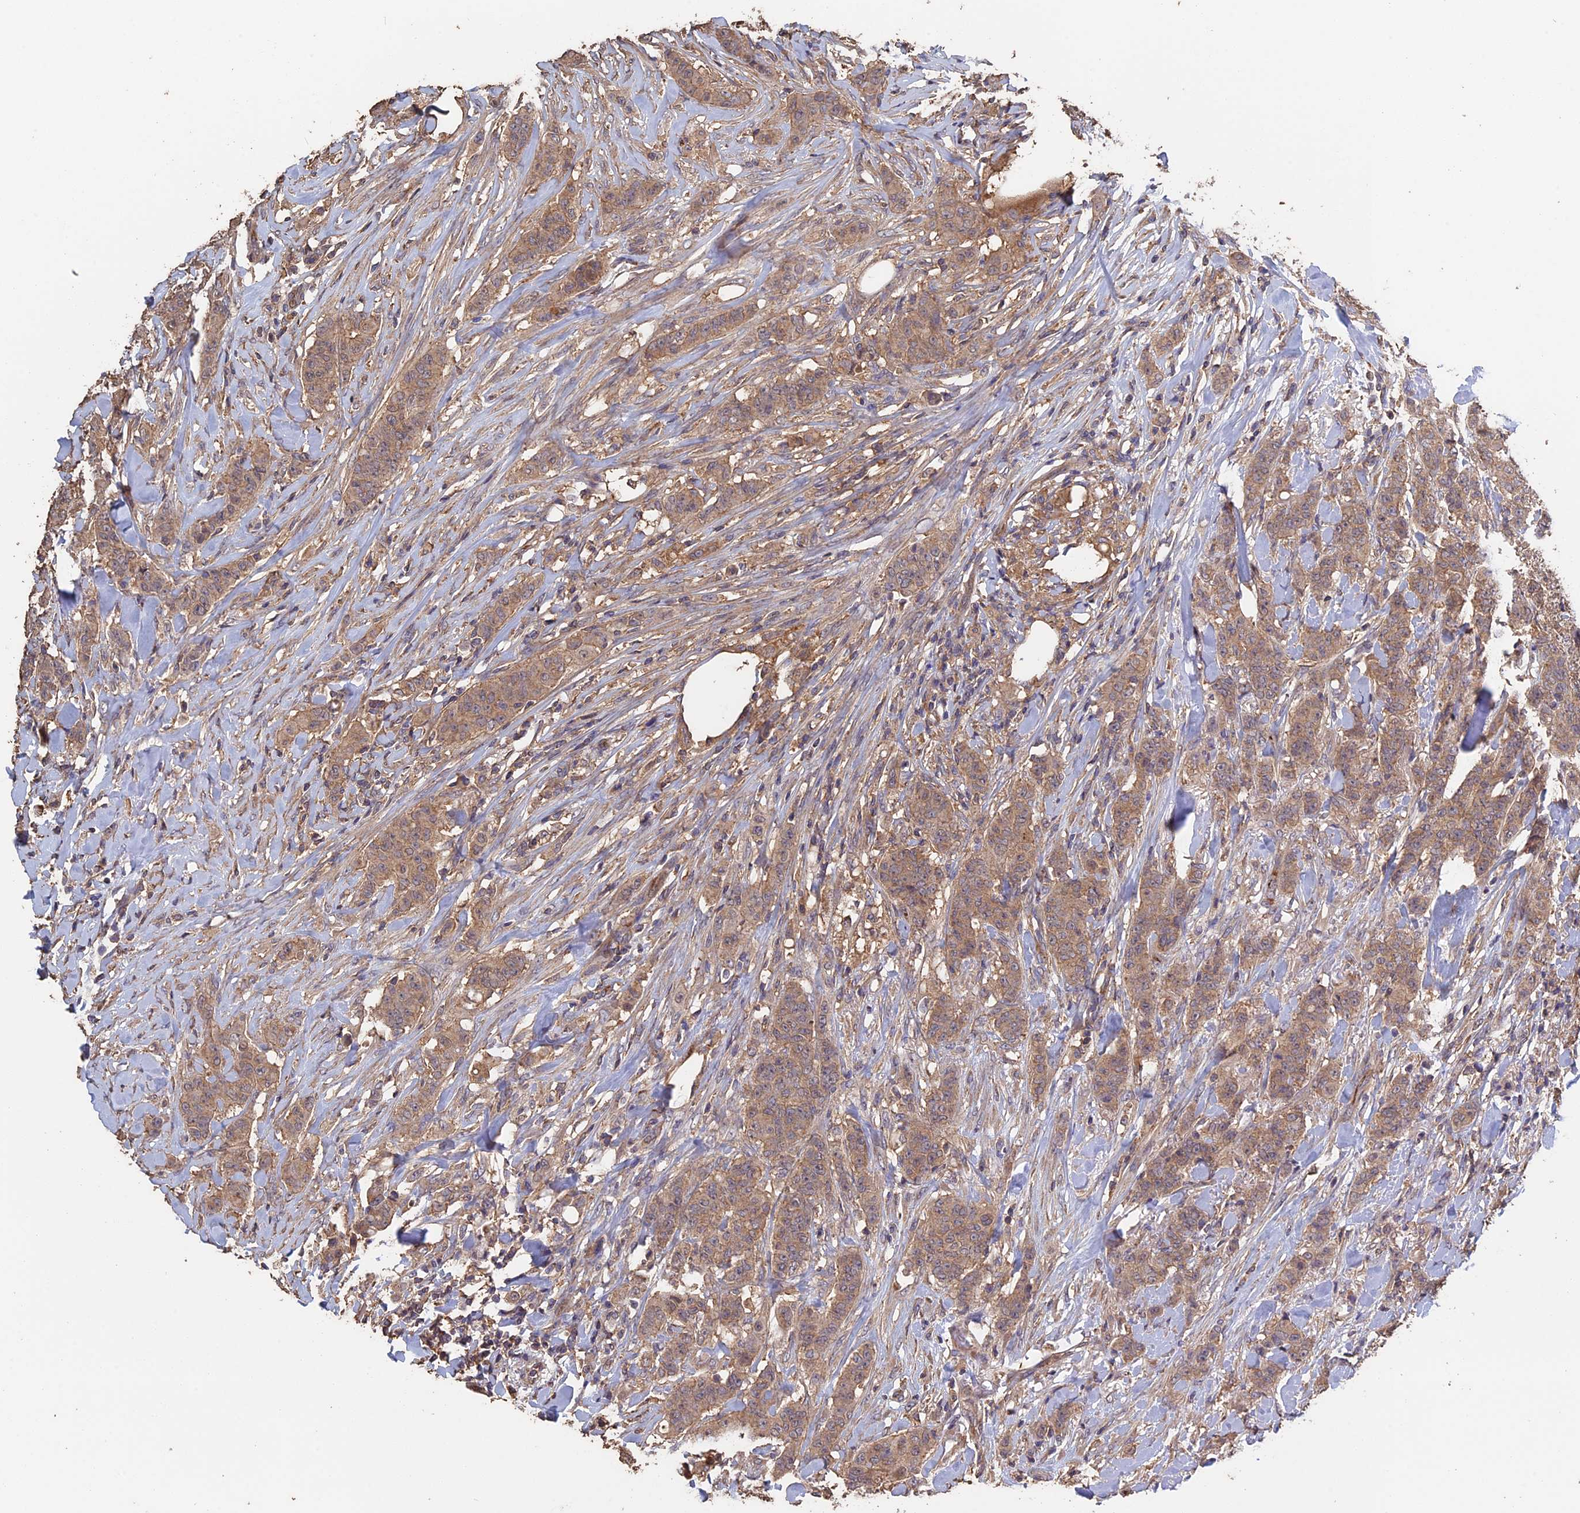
{"staining": {"intensity": "weak", "quantity": ">75%", "location": "cytoplasmic/membranous"}, "tissue": "breast cancer", "cell_type": "Tumor cells", "image_type": "cancer", "snomed": [{"axis": "morphology", "description": "Duct carcinoma"}, {"axis": "topography", "description": "Breast"}], "caption": "Immunohistochemical staining of infiltrating ductal carcinoma (breast) displays low levels of weak cytoplasmic/membranous protein staining in approximately >75% of tumor cells.", "gene": "PIGQ", "patient": {"sex": "female", "age": 40}}